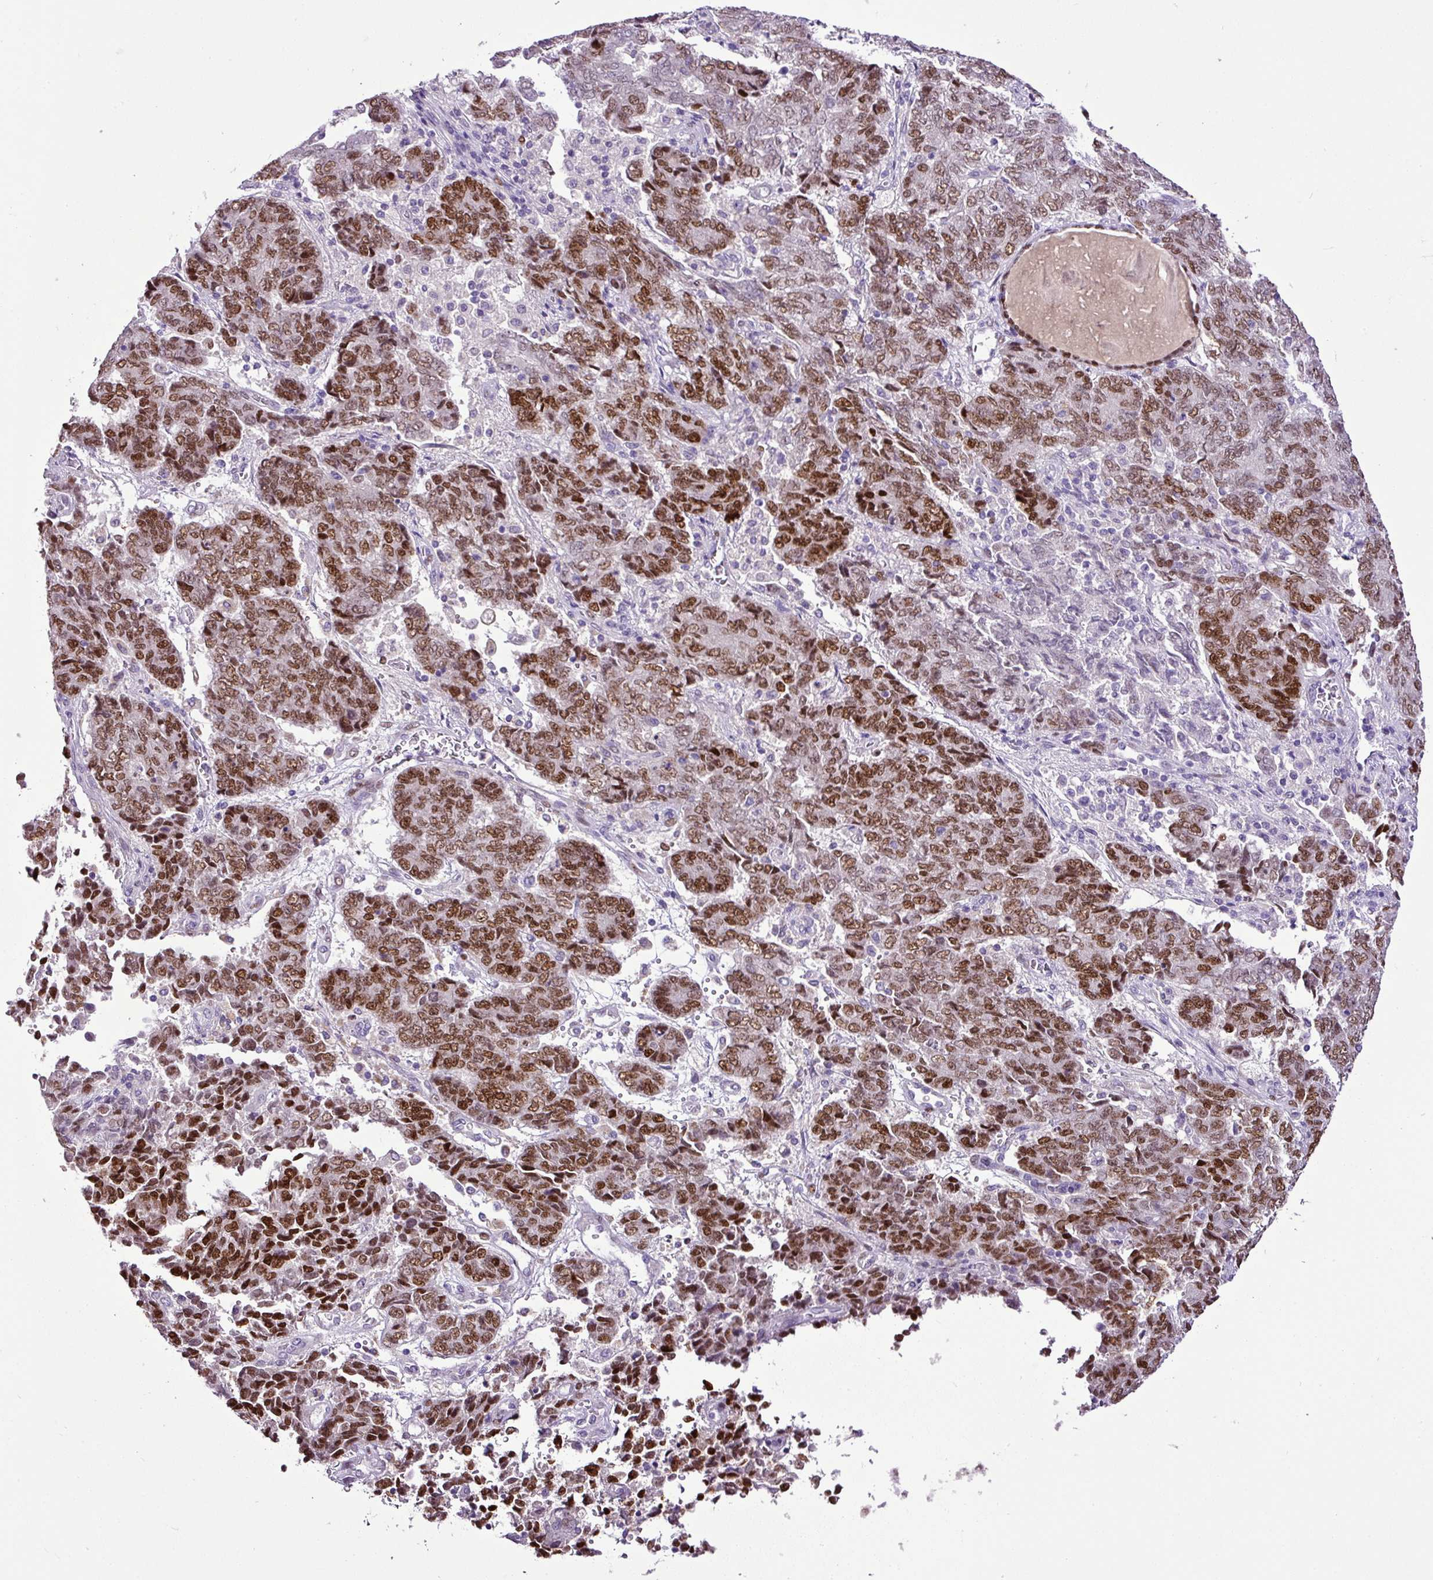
{"staining": {"intensity": "moderate", "quantity": ">75%", "location": "nuclear"}, "tissue": "endometrial cancer", "cell_type": "Tumor cells", "image_type": "cancer", "snomed": [{"axis": "morphology", "description": "Adenocarcinoma, NOS"}, {"axis": "topography", "description": "Endometrium"}], "caption": "Protein staining shows moderate nuclear staining in about >75% of tumor cells in endometrial adenocarcinoma.", "gene": "ESR1", "patient": {"sex": "female", "age": 80}}